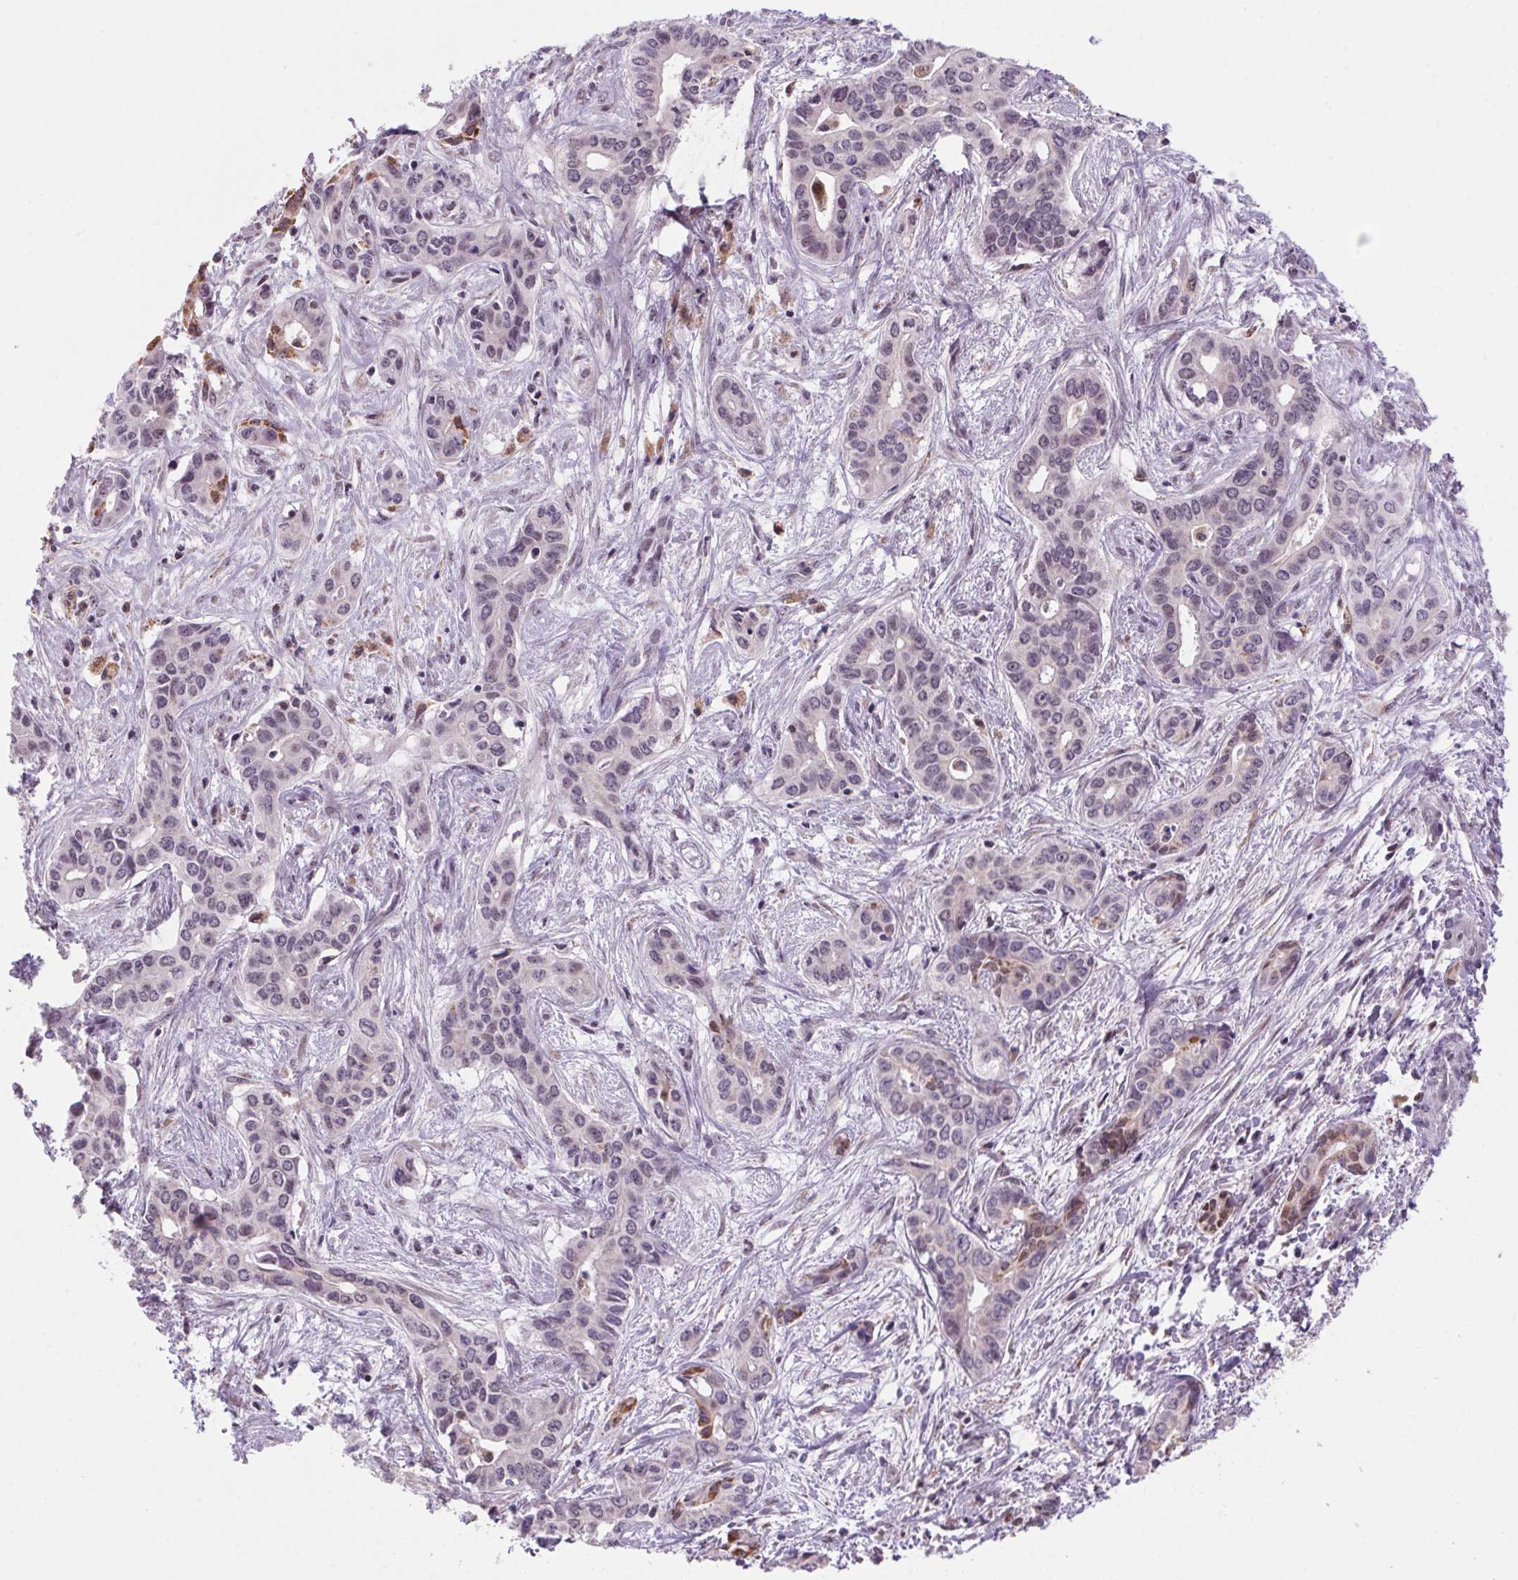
{"staining": {"intensity": "negative", "quantity": "none", "location": "none"}, "tissue": "liver cancer", "cell_type": "Tumor cells", "image_type": "cancer", "snomed": [{"axis": "morphology", "description": "Cholangiocarcinoma"}, {"axis": "topography", "description": "Liver"}], "caption": "Tumor cells are negative for brown protein staining in liver cancer. (DAB IHC with hematoxylin counter stain).", "gene": "AKR1E2", "patient": {"sex": "female", "age": 65}}